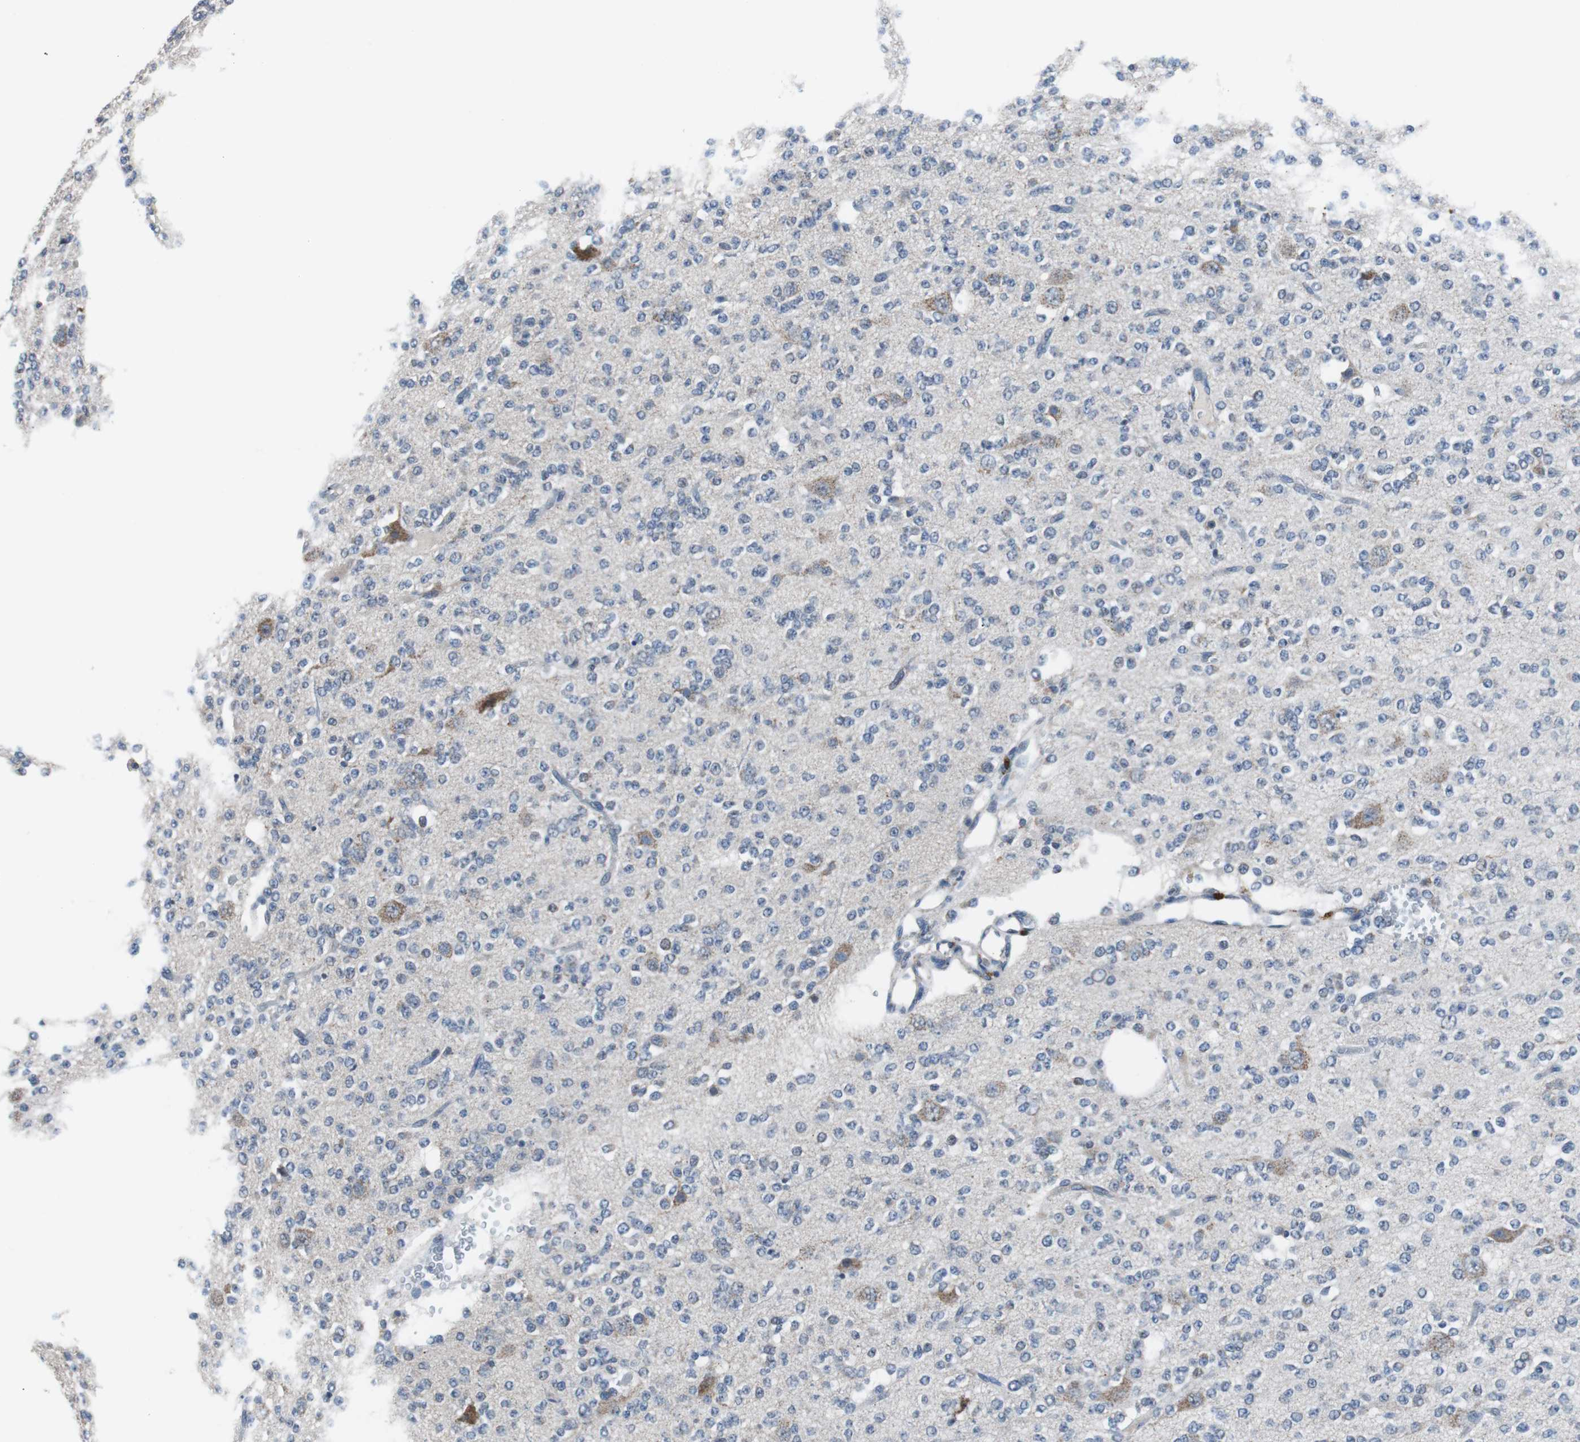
{"staining": {"intensity": "negative", "quantity": "none", "location": "none"}, "tissue": "glioma", "cell_type": "Tumor cells", "image_type": "cancer", "snomed": [{"axis": "morphology", "description": "Glioma, malignant, Low grade"}, {"axis": "topography", "description": "Brain"}], "caption": "Histopathology image shows no protein staining in tumor cells of glioma tissue.", "gene": "PITRM1", "patient": {"sex": "male", "age": 38}}